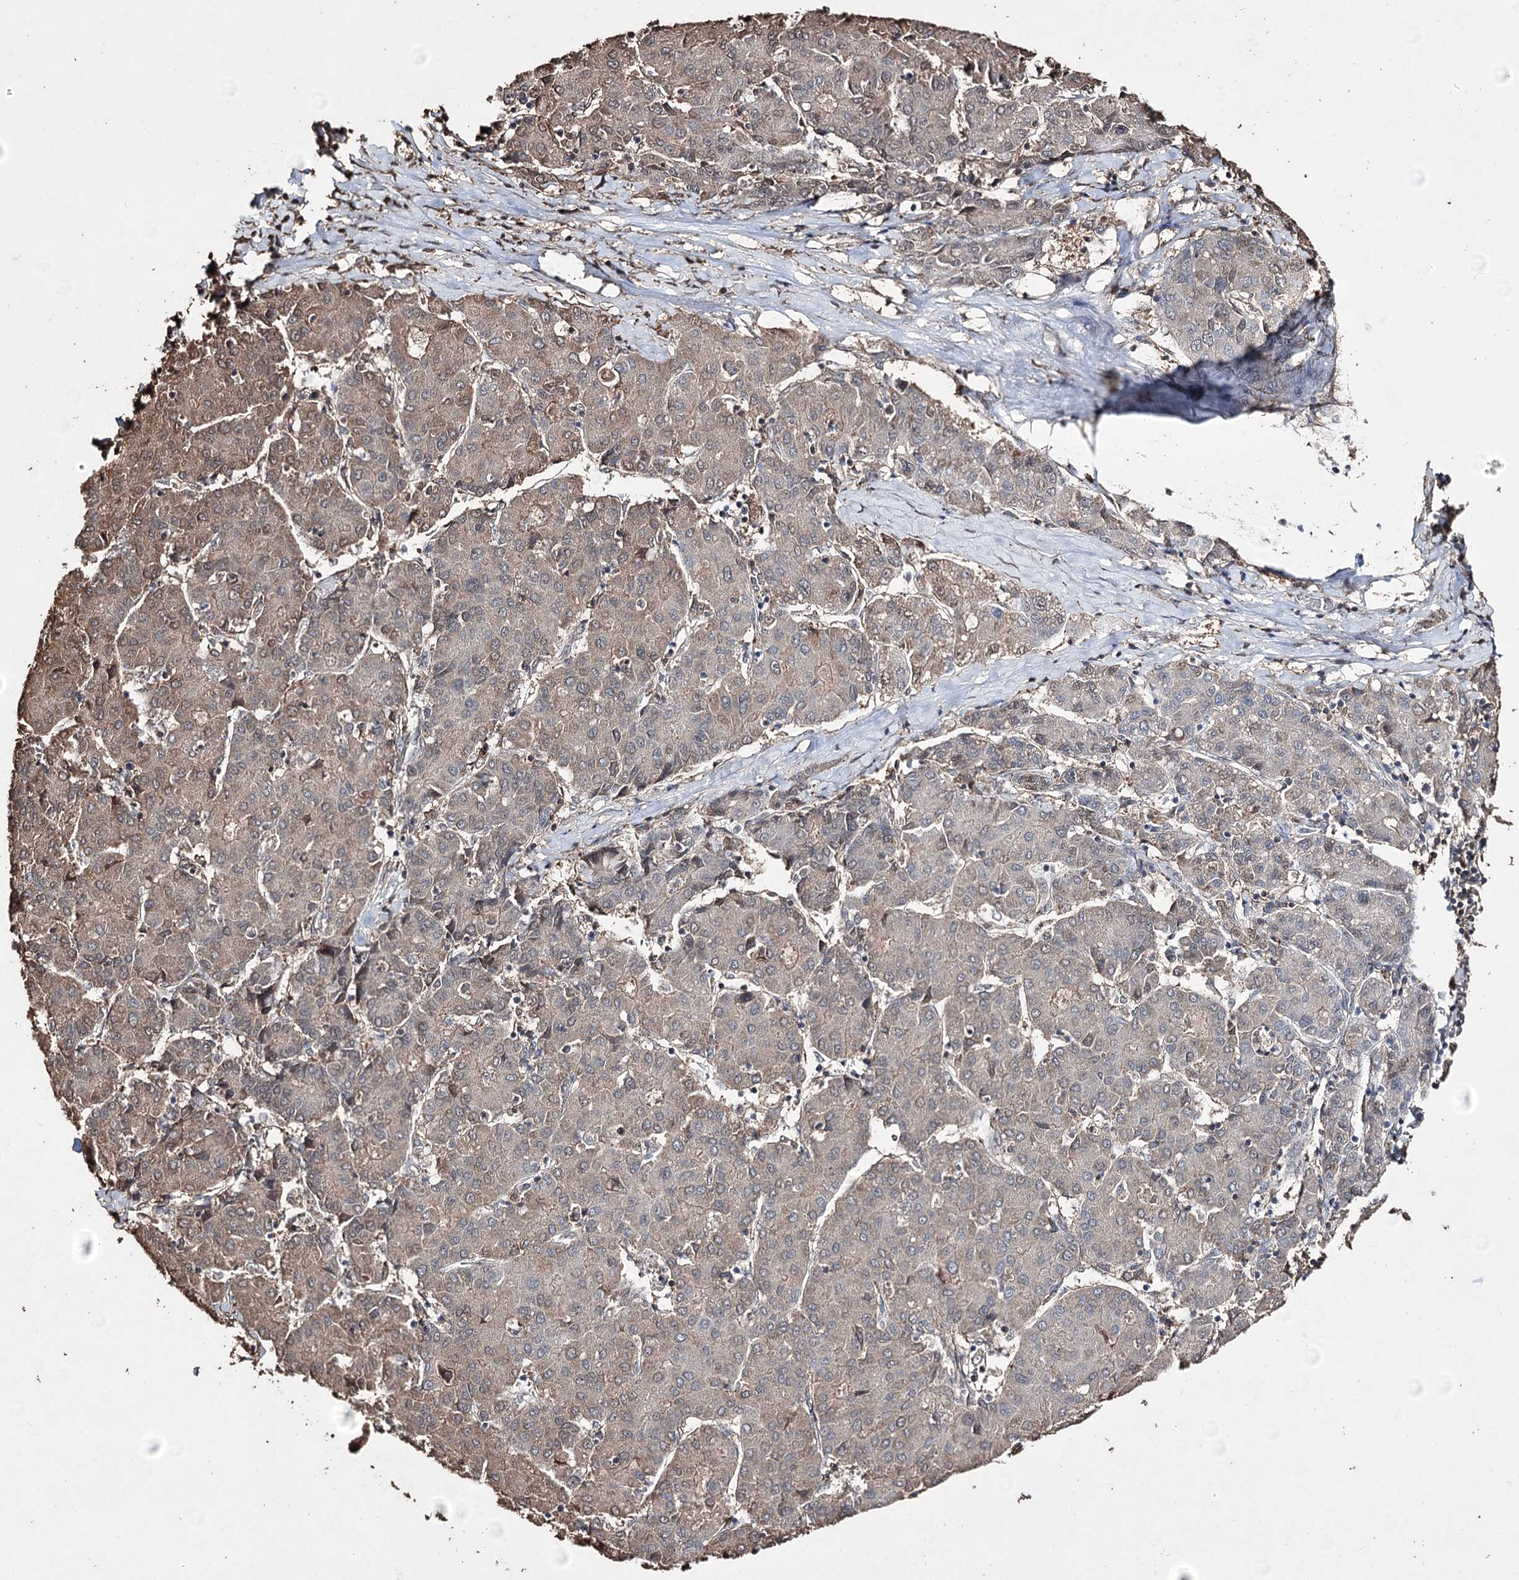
{"staining": {"intensity": "weak", "quantity": ">75%", "location": "cytoplasmic/membranous"}, "tissue": "liver cancer", "cell_type": "Tumor cells", "image_type": "cancer", "snomed": [{"axis": "morphology", "description": "Carcinoma, Hepatocellular, NOS"}, {"axis": "topography", "description": "Liver"}], "caption": "Immunohistochemistry histopathology image of neoplastic tissue: liver cancer stained using IHC displays low levels of weak protein expression localized specifically in the cytoplasmic/membranous of tumor cells, appearing as a cytoplasmic/membranous brown color.", "gene": "ZNF662", "patient": {"sex": "male", "age": 65}}